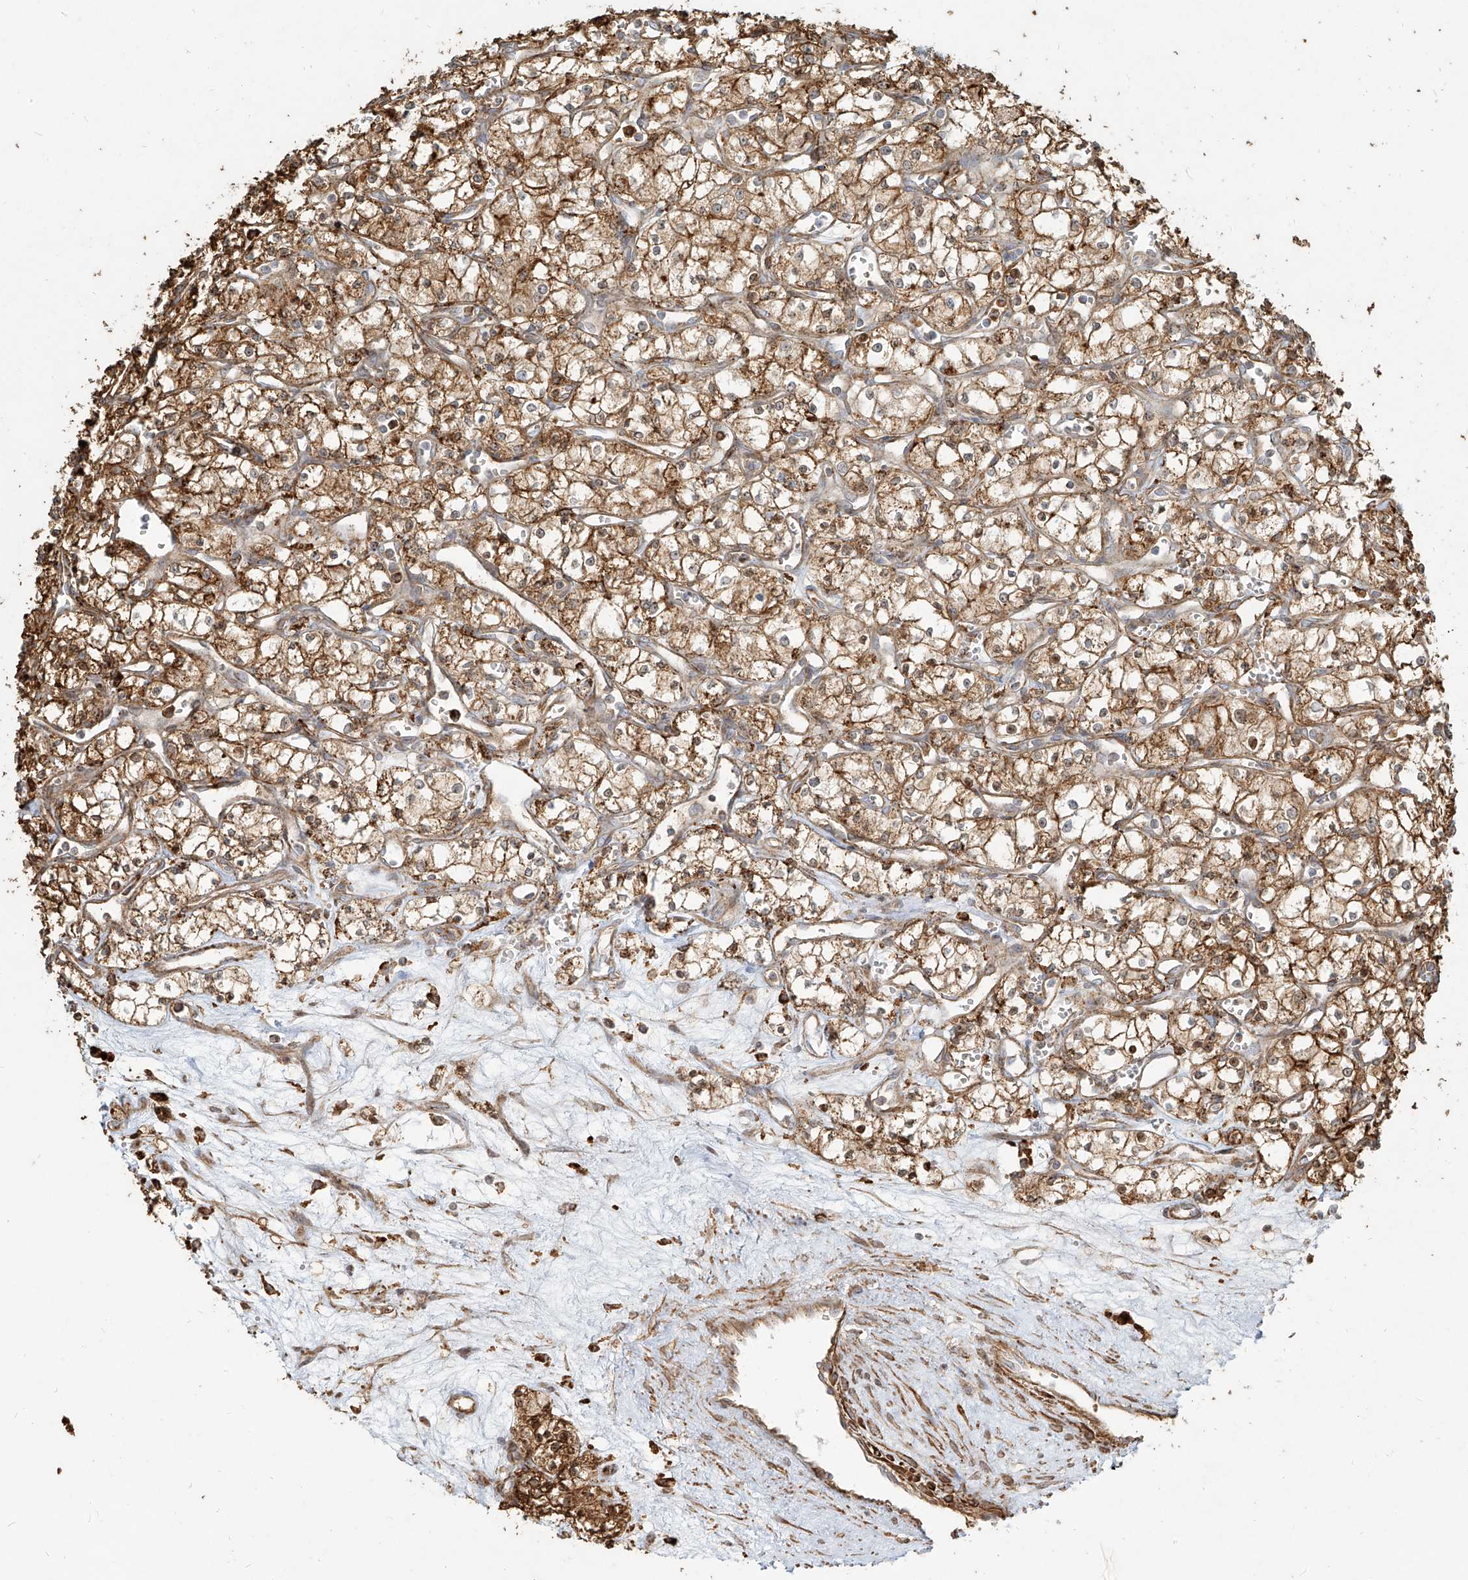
{"staining": {"intensity": "moderate", "quantity": ">75%", "location": "cytoplasmic/membranous"}, "tissue": "renal cancer", "cell_type": "Tumor cells", "image_type": "cancer", "snomed": [{"axis": "morphology", "description": "Adenocarcinoma, NOS"}, {"axis": "topography", "description": "Kidney"}], "caption": "Tumor cells reveal medium levels of moderate cytoplasmic/membranous positivity in approximately >75% of cells in renal cancer (adenocarcinoma). Immunohistochemistry stains the protein in brown and the nuclei are stained blue.", "gene": "MTX2", "patient": {"sex": "male", "age": 59}}